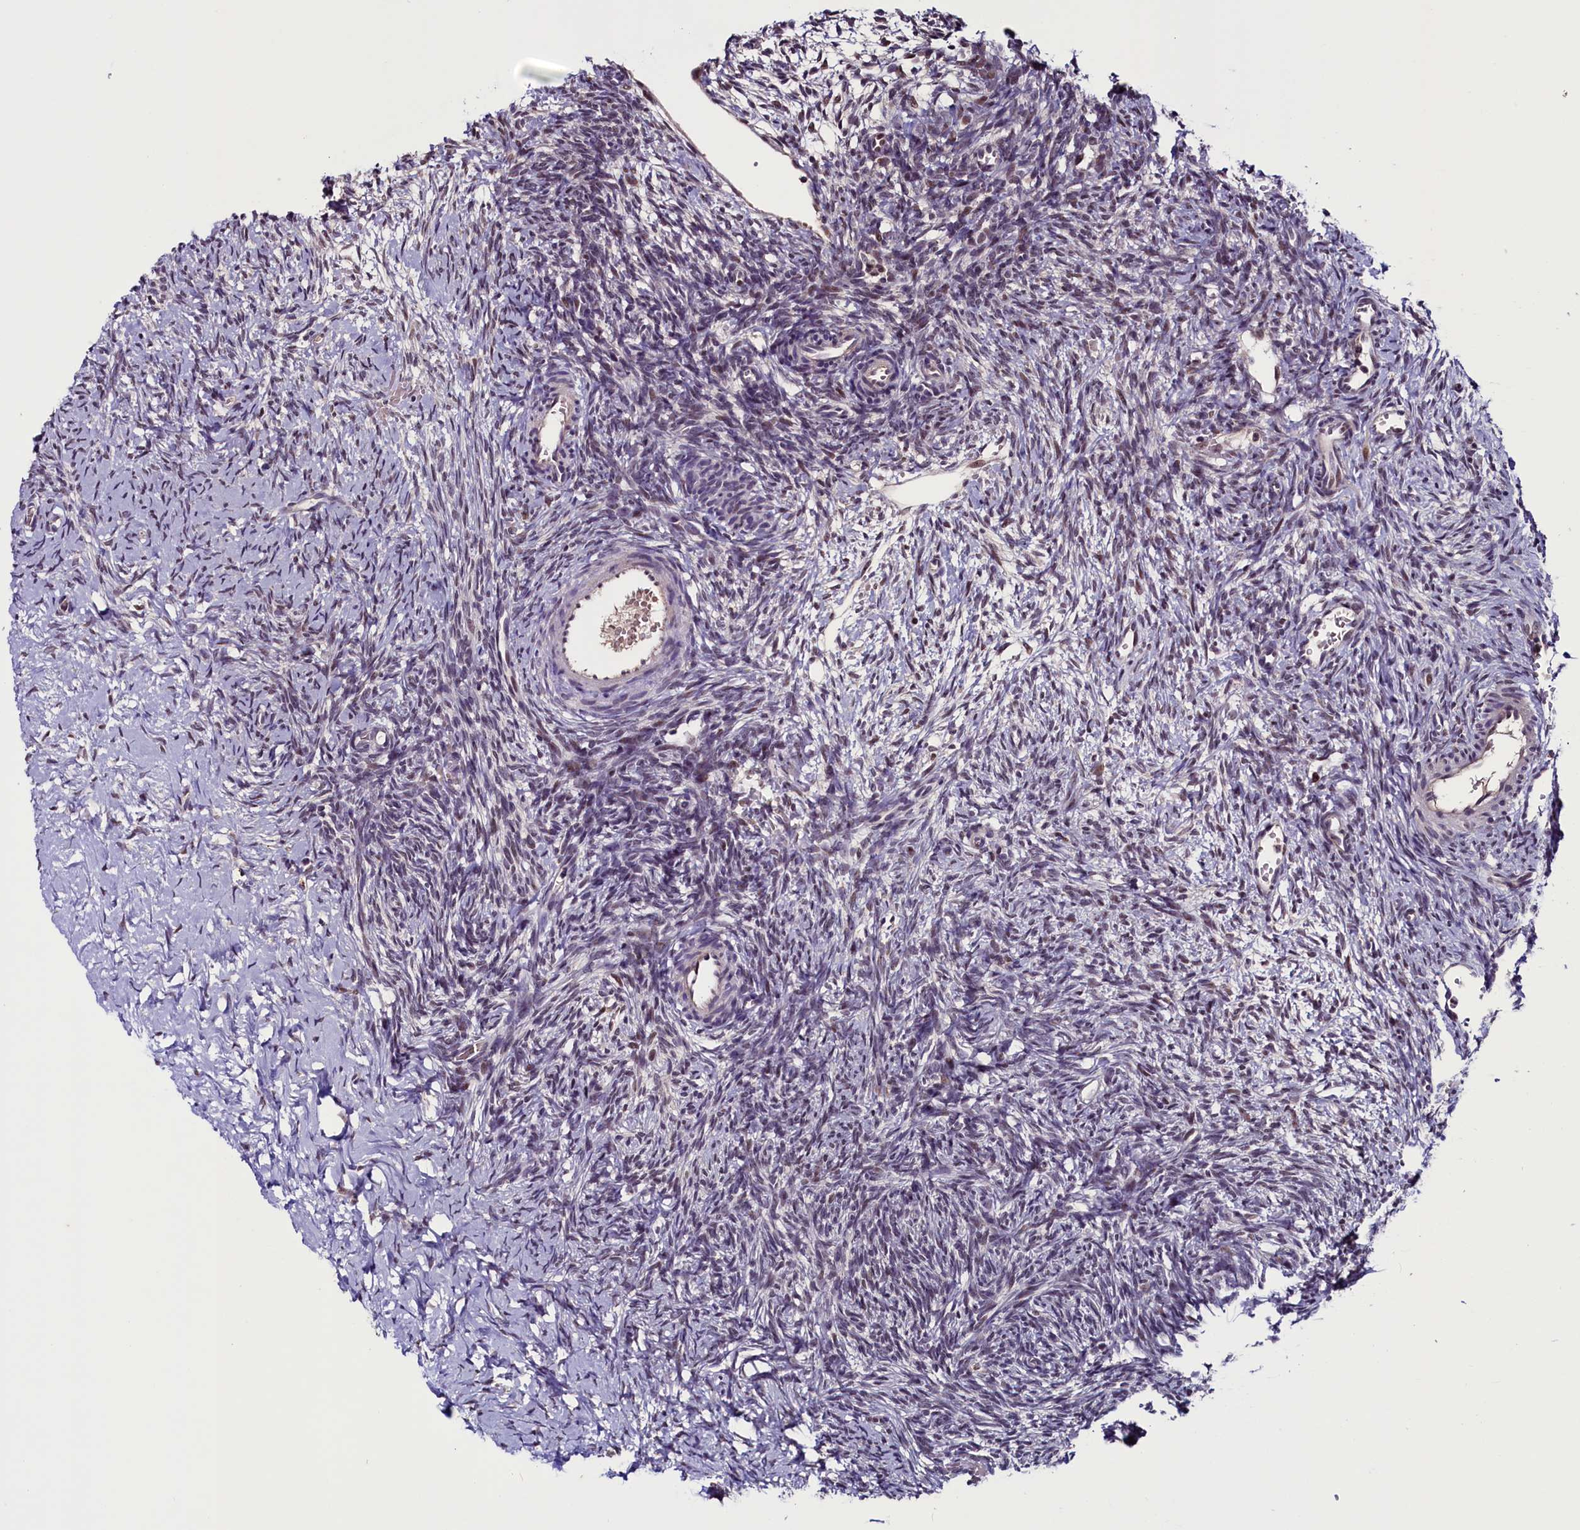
{"staining": {"intensity": "weak", "quantity": "<25%", "location": "nuclear"}, "tissue": "ovary", "cell_type": "Ovarian stroma cells", "image_type": "normal", "snomed": [{"axis": "morphology", "description": "Normal tissue, NOS"}, {"axis": "topography", "description": "Ovary"}], "caption": "A histopathology image of ovary stained for a protein exhibits no brown staining in ovarian stroma cells.", "gene": "RNMT", "patient": {"sex": "female", "age": 39}}